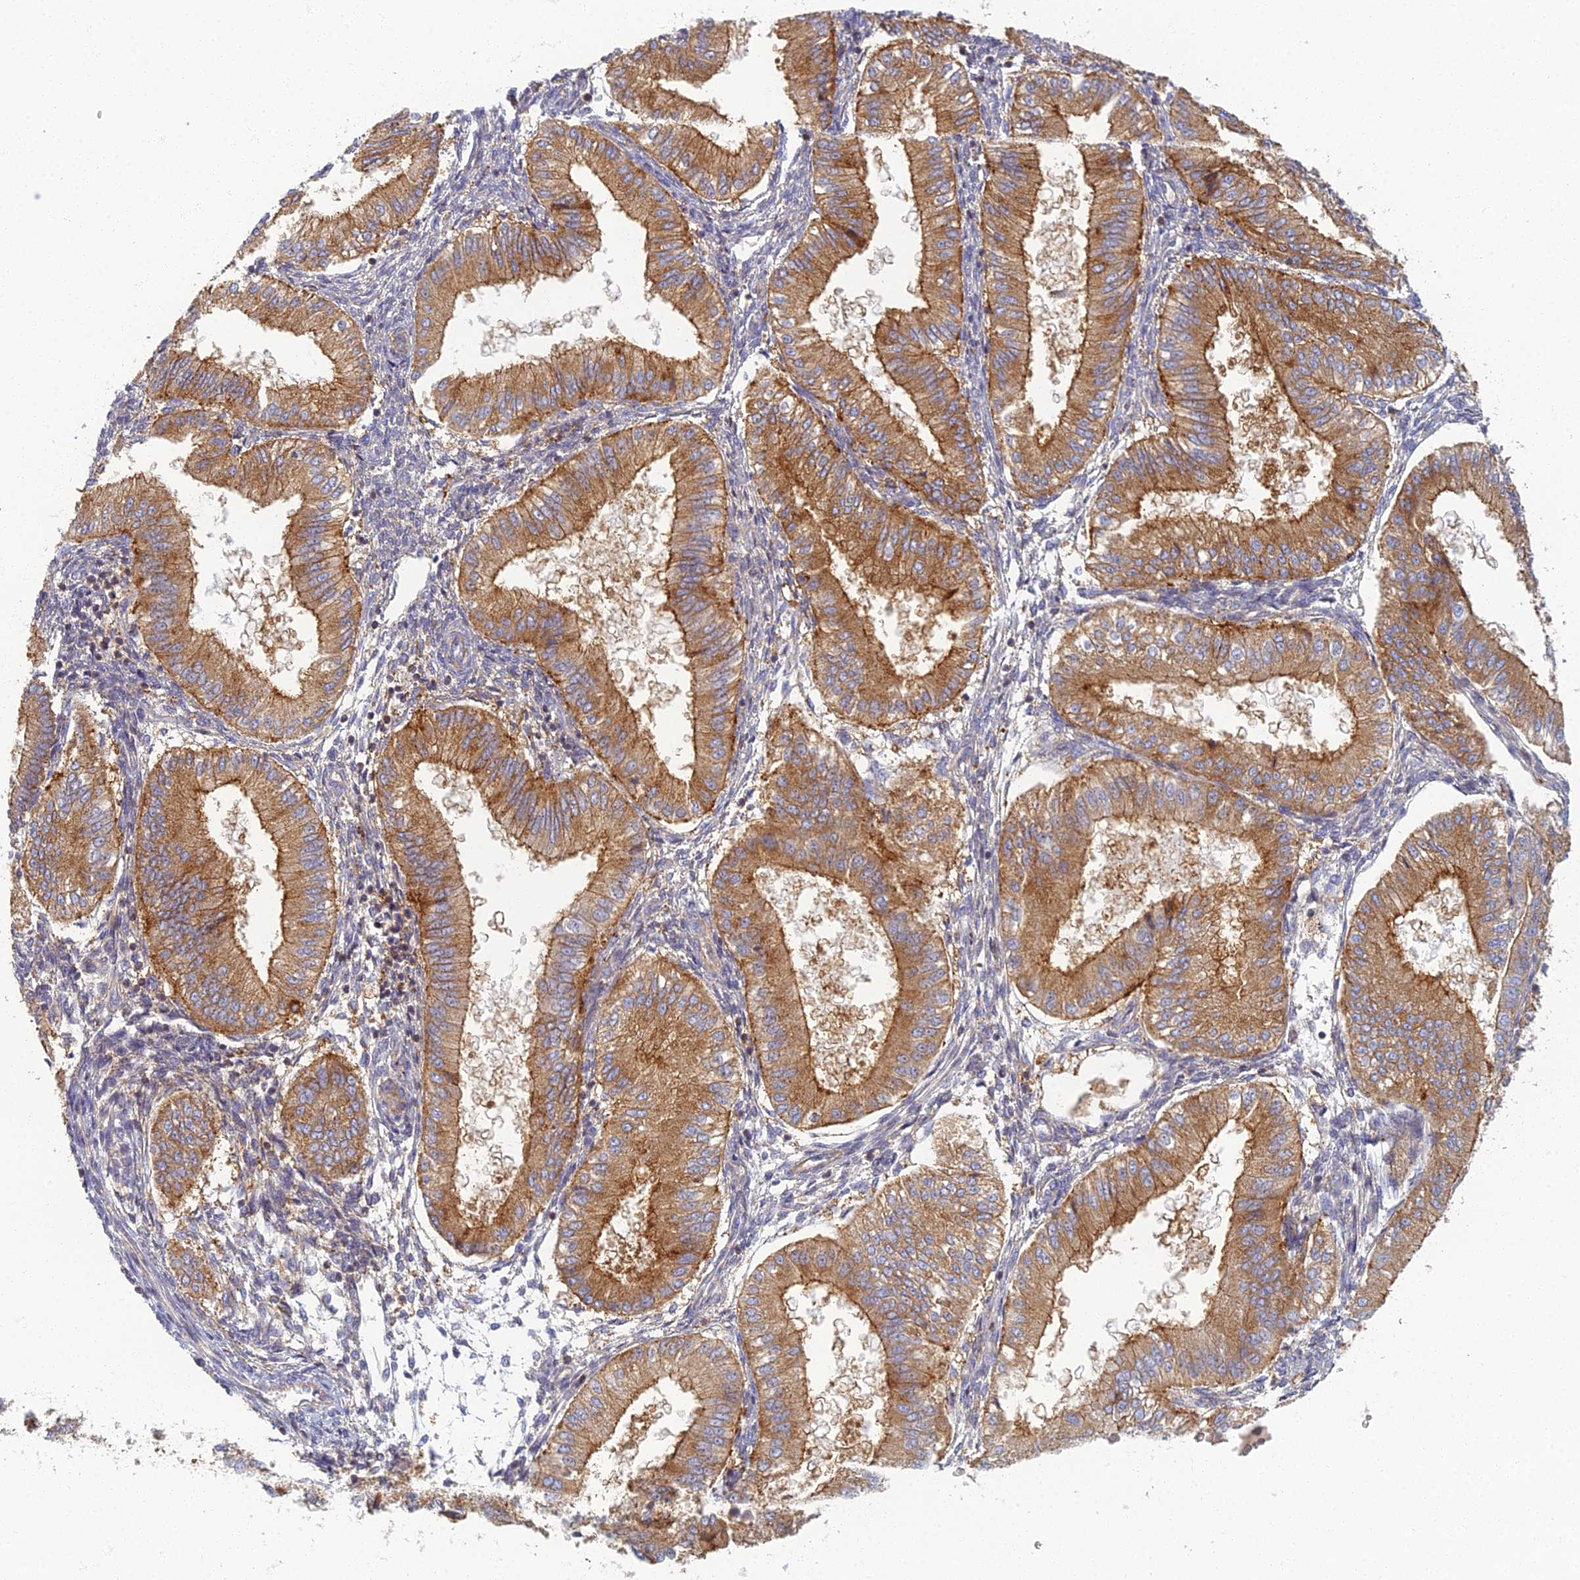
{"staining": {"intensity": "negative", "quantity": "none", "location": "none"}, "tissue": "endometrium", "cell_type": "Cells in endometrial stroma", "image_type": "normal", "snomed": [{"axis": "morphology", "description": "Normal tissue, NOS"}, {"axis": "topography", "description": "Endometrium"}], "caption": "IHC photomicrograph of normal endometrium stained for a protein (brown), which reveals no staining in cells in endometrial stroma. (Brightfield microscopy of DAB (3,3'-diaminobenzidine) immunohistochemistry at high magnification).", "gene": "CHMP4B", "patient": {"sex": "female", "age": 39}}